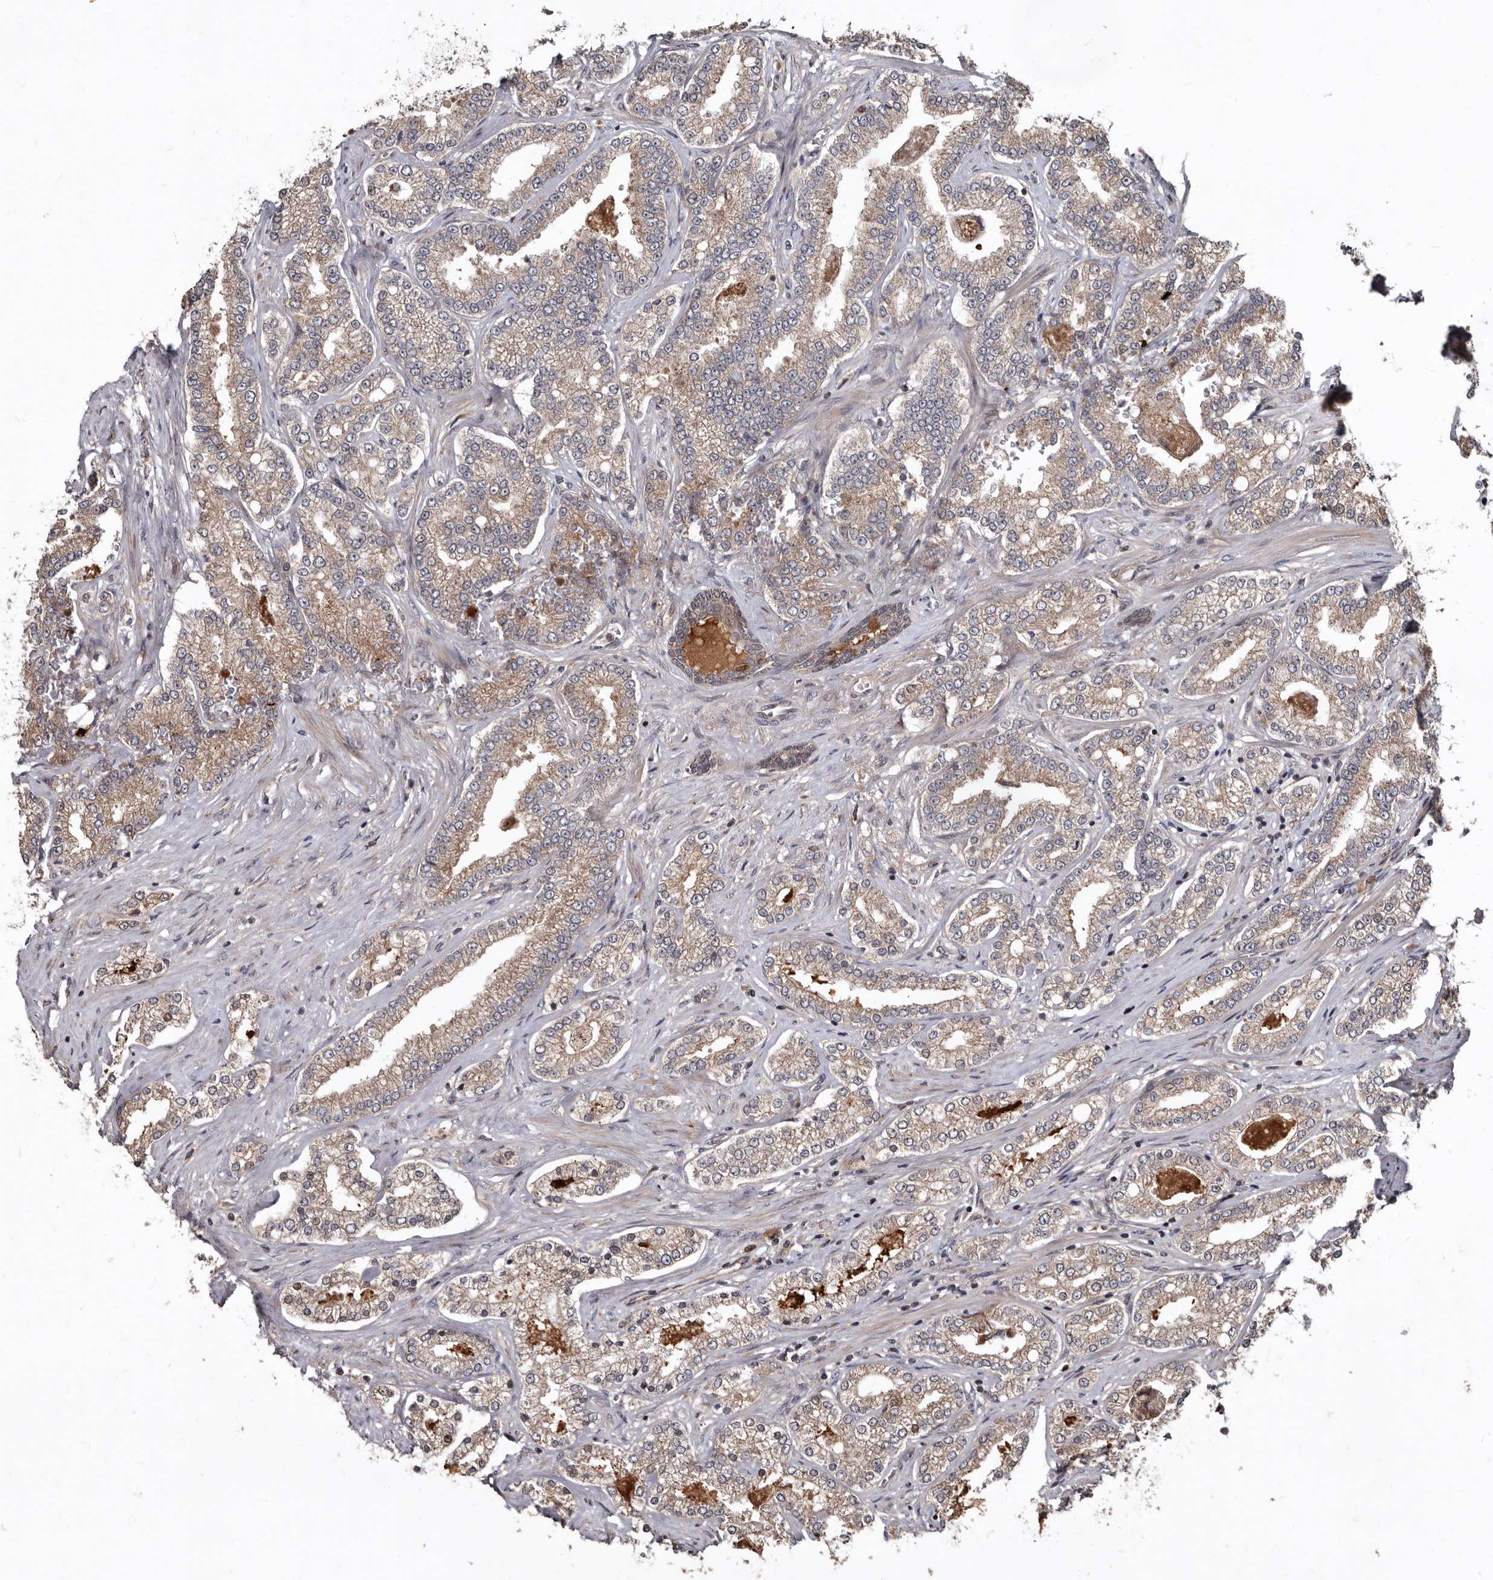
{"staining": {"intensity": "weak", "quantity": ">75%", "location": "cytoplasmic/membranous"}, "tissue": "prostate cancer", "cell_type": "Tumor cells", "image_type": "cancer", "snomed": [{"axis": "morphology", "description": "Normal tissue, NOS"}, {"axis": "morphology", "description": "Adenocarcinoma, High grade"}, {"axis": "topography", "description": "Prostate"}], "caption": "Immunohistochemical staining of human prostate cancer demonstrates low levels of weak cytoplasmic/membranous protein staining in approximately >75% of tumor cells. (brown staining indicates protein expression, while blue staining denotes nuclei).", "gene": "WEE2", "patient": {"sex": "male", "age": 83}}